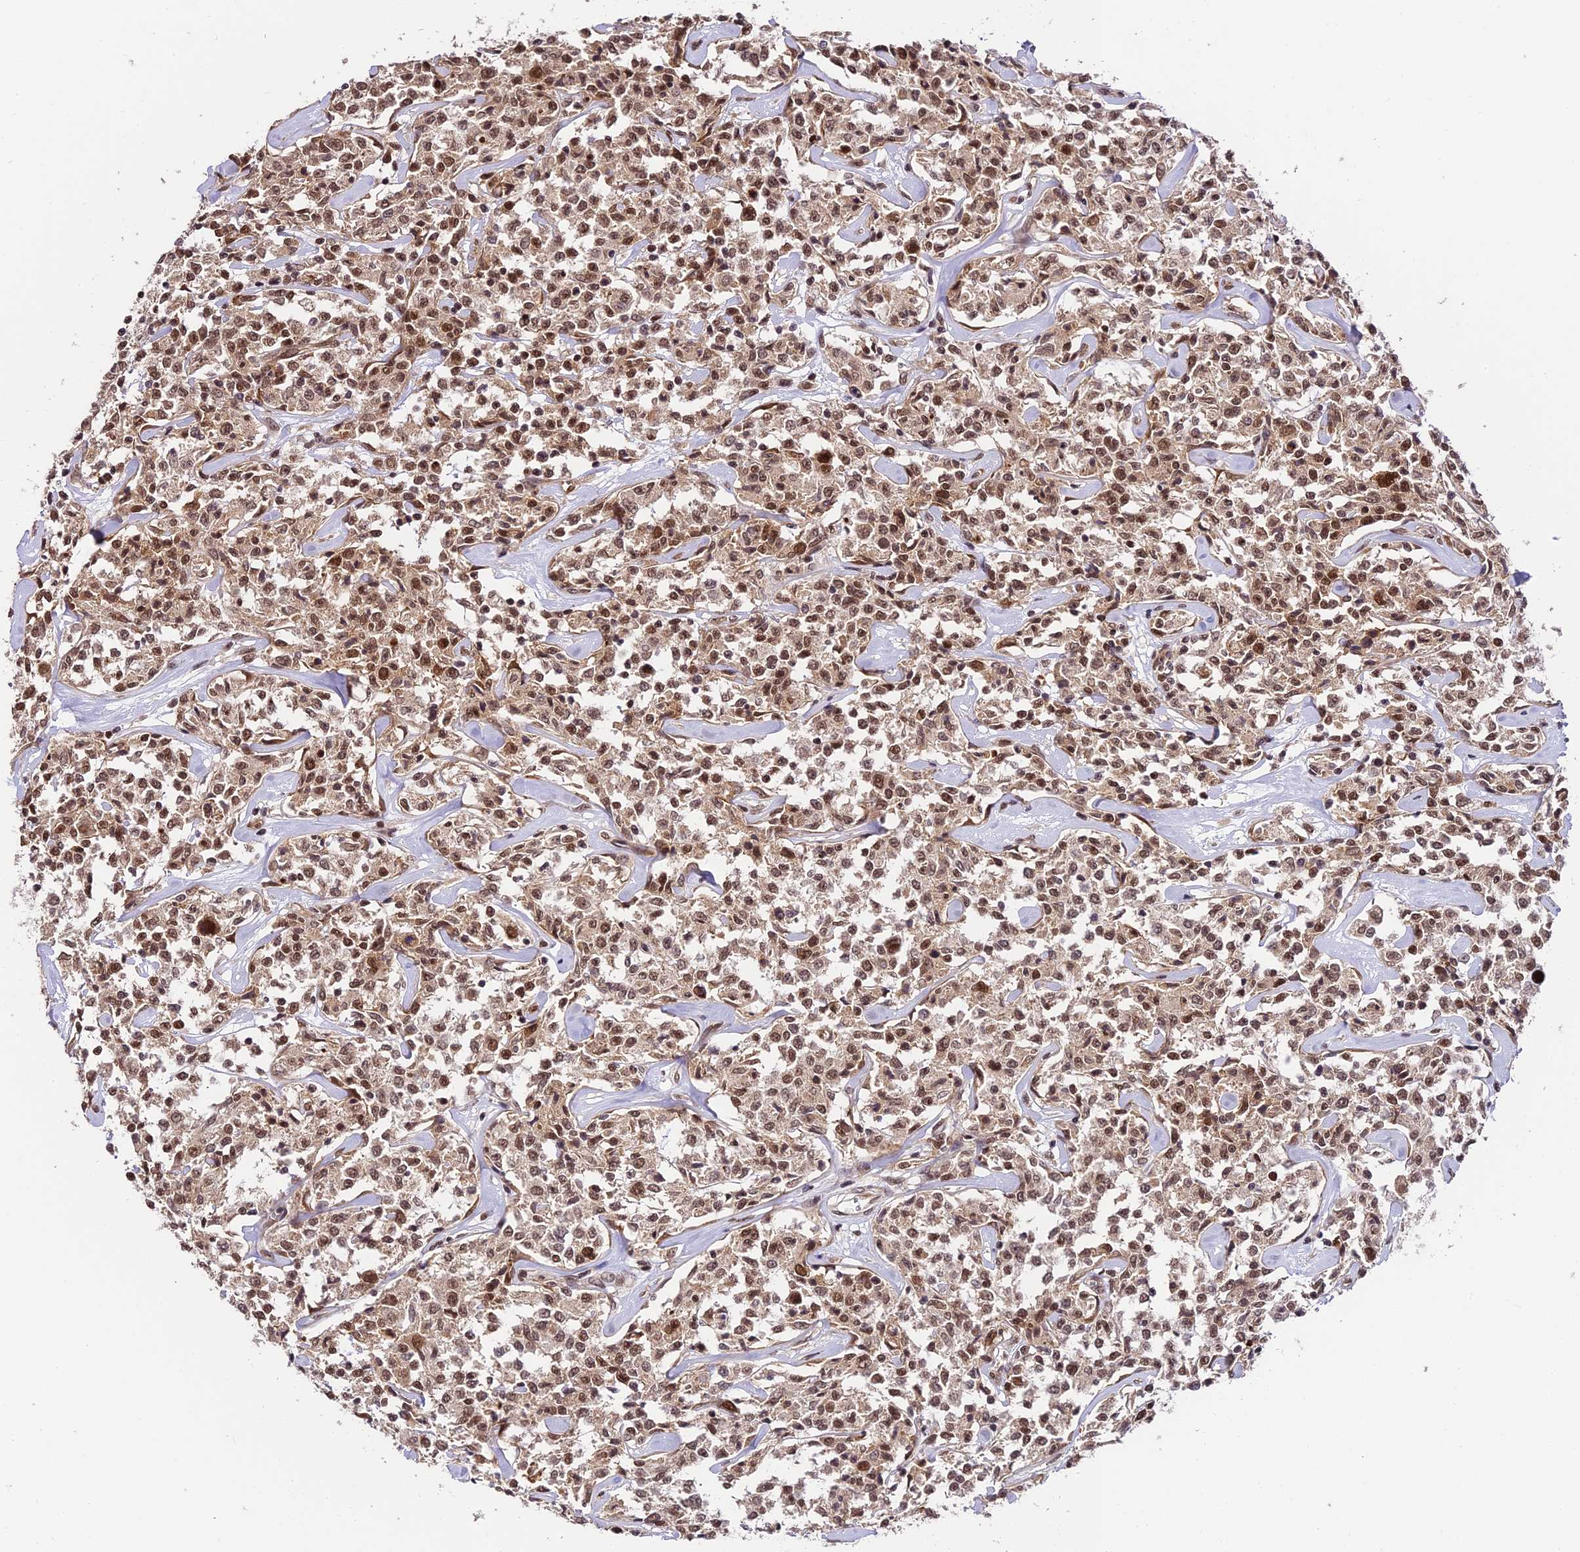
{"staining": {"intensity": "moderate", "quantity": ">75%", "location": "cytoplasmic/membranous,nuclear"}, "tissue": "lymphoma", "cell_type": "Tumor cells", "image_type": "cancer", "snomed": [{"axis": "morphology", "description": "Malignant lymphoma, non-Hodgkin's type, Low grade"}, {"axis": "topography", "description": "Small intestine"}], "caption": "A high-resolution image shows immunohistochemistry (IHC) staining of malignant lymphoma, non-Hodgkin's type (low-grade), which reveals moderate cytoplasmic/membranous and nuclear expression in about >75% of tumor cells.", "gene": "TRIM22", "patient": {"sex": "female", "age": 59}}